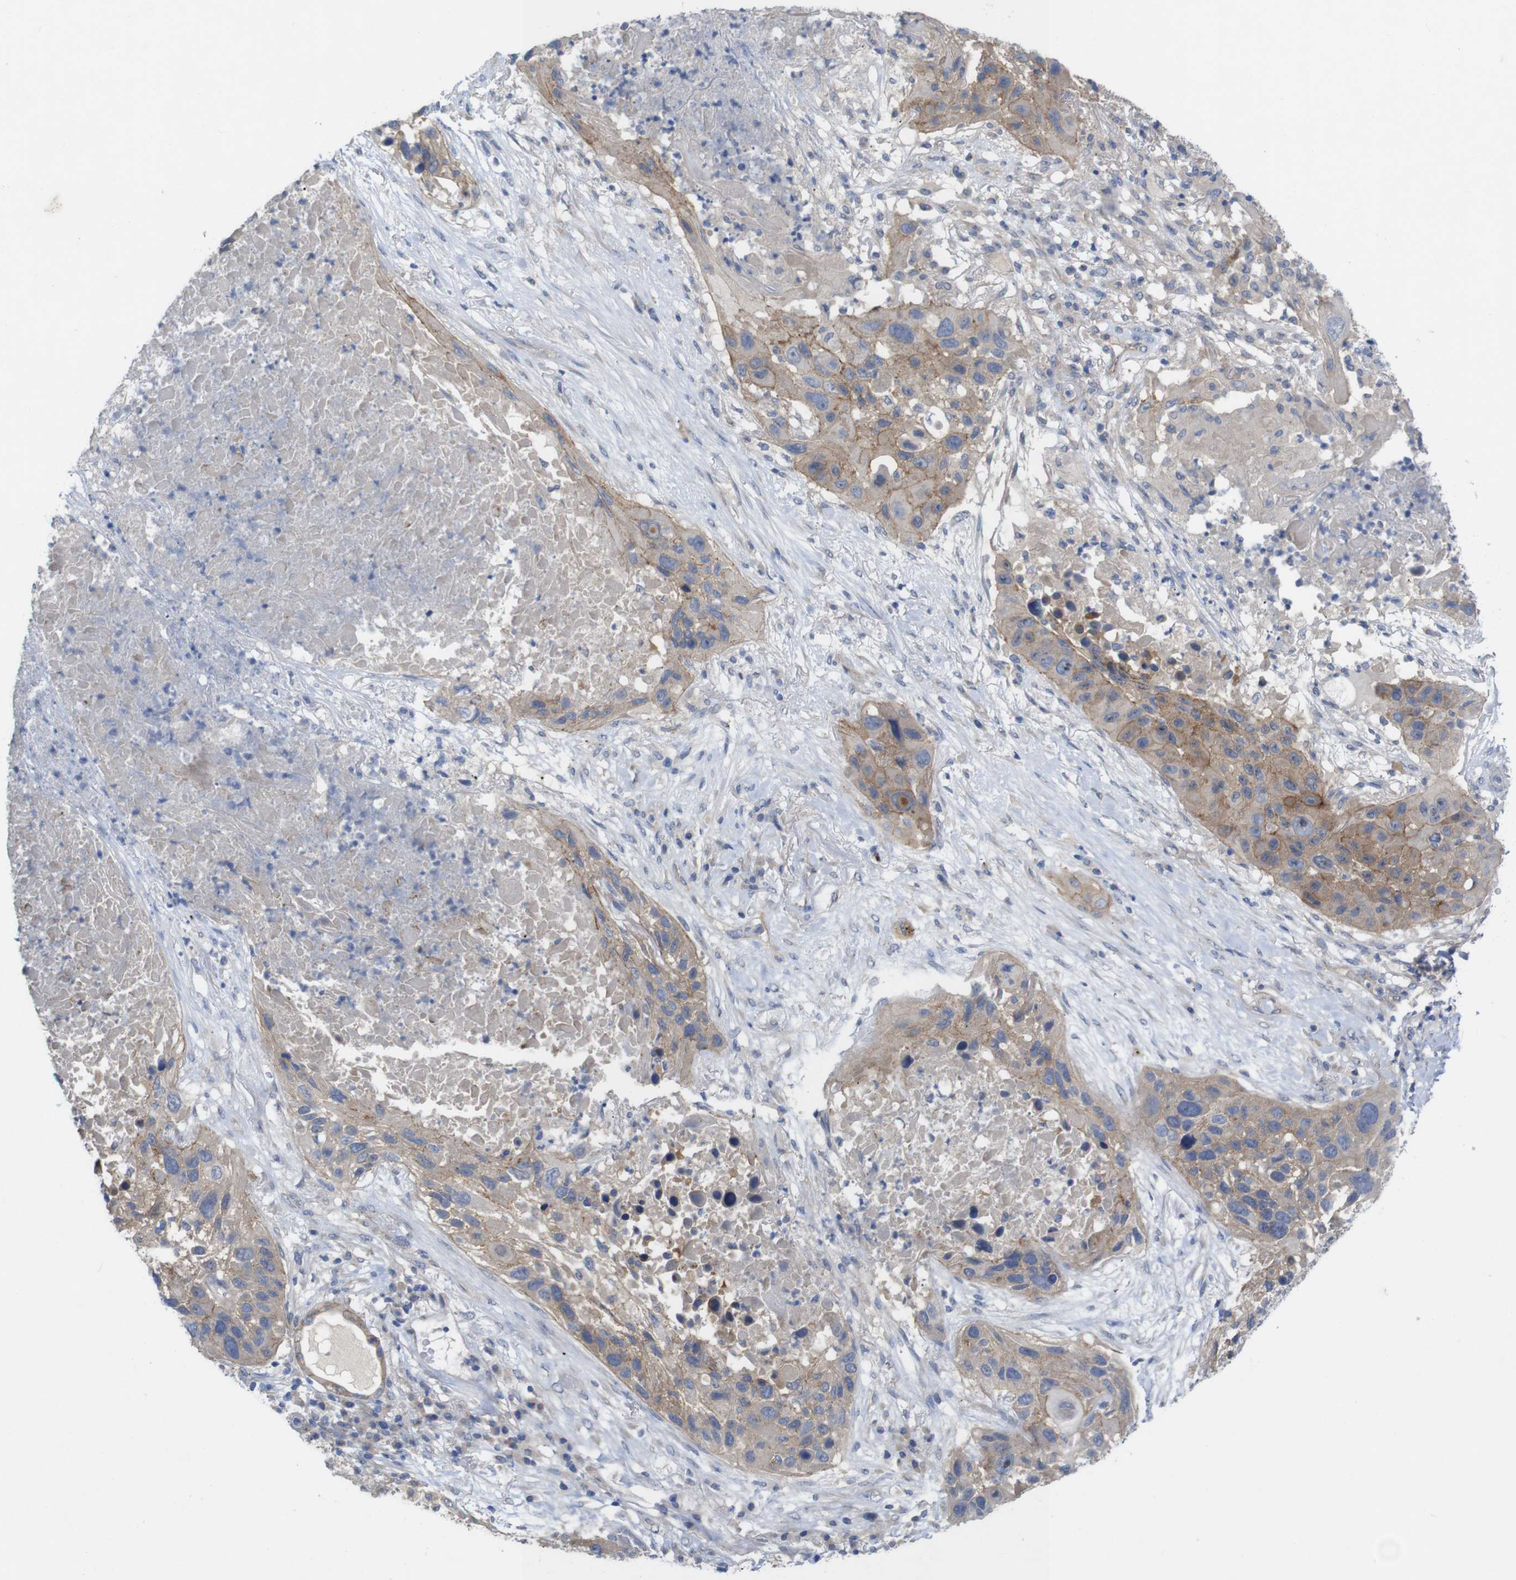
{"staining": {"intensity": "weak", "quantity": ">75%", "location": "cytoplasmic/membranous"}, "tissue": "lung cancer", "cell_type": "Tumor cells", "image_type": "cancer", "snomed": [{"axis": "morphology", "description": "Squamous cell carcinoma, NOS"}, {"axis": "topography", "description": "Lung"}], "caption": "Weak cytoplasmic/membranous expression is present in approximately >75% of tumor cells in lung cancer. The staining was performed using DAB (3,3'-diaminobenzidine) to visualize the protein expression in brown, while the nuclei were stained in blue with hematoxylin (Magnification: 20x).", "gene": "KIDINS220", "patient": {"sex": "male", "age": 57}}